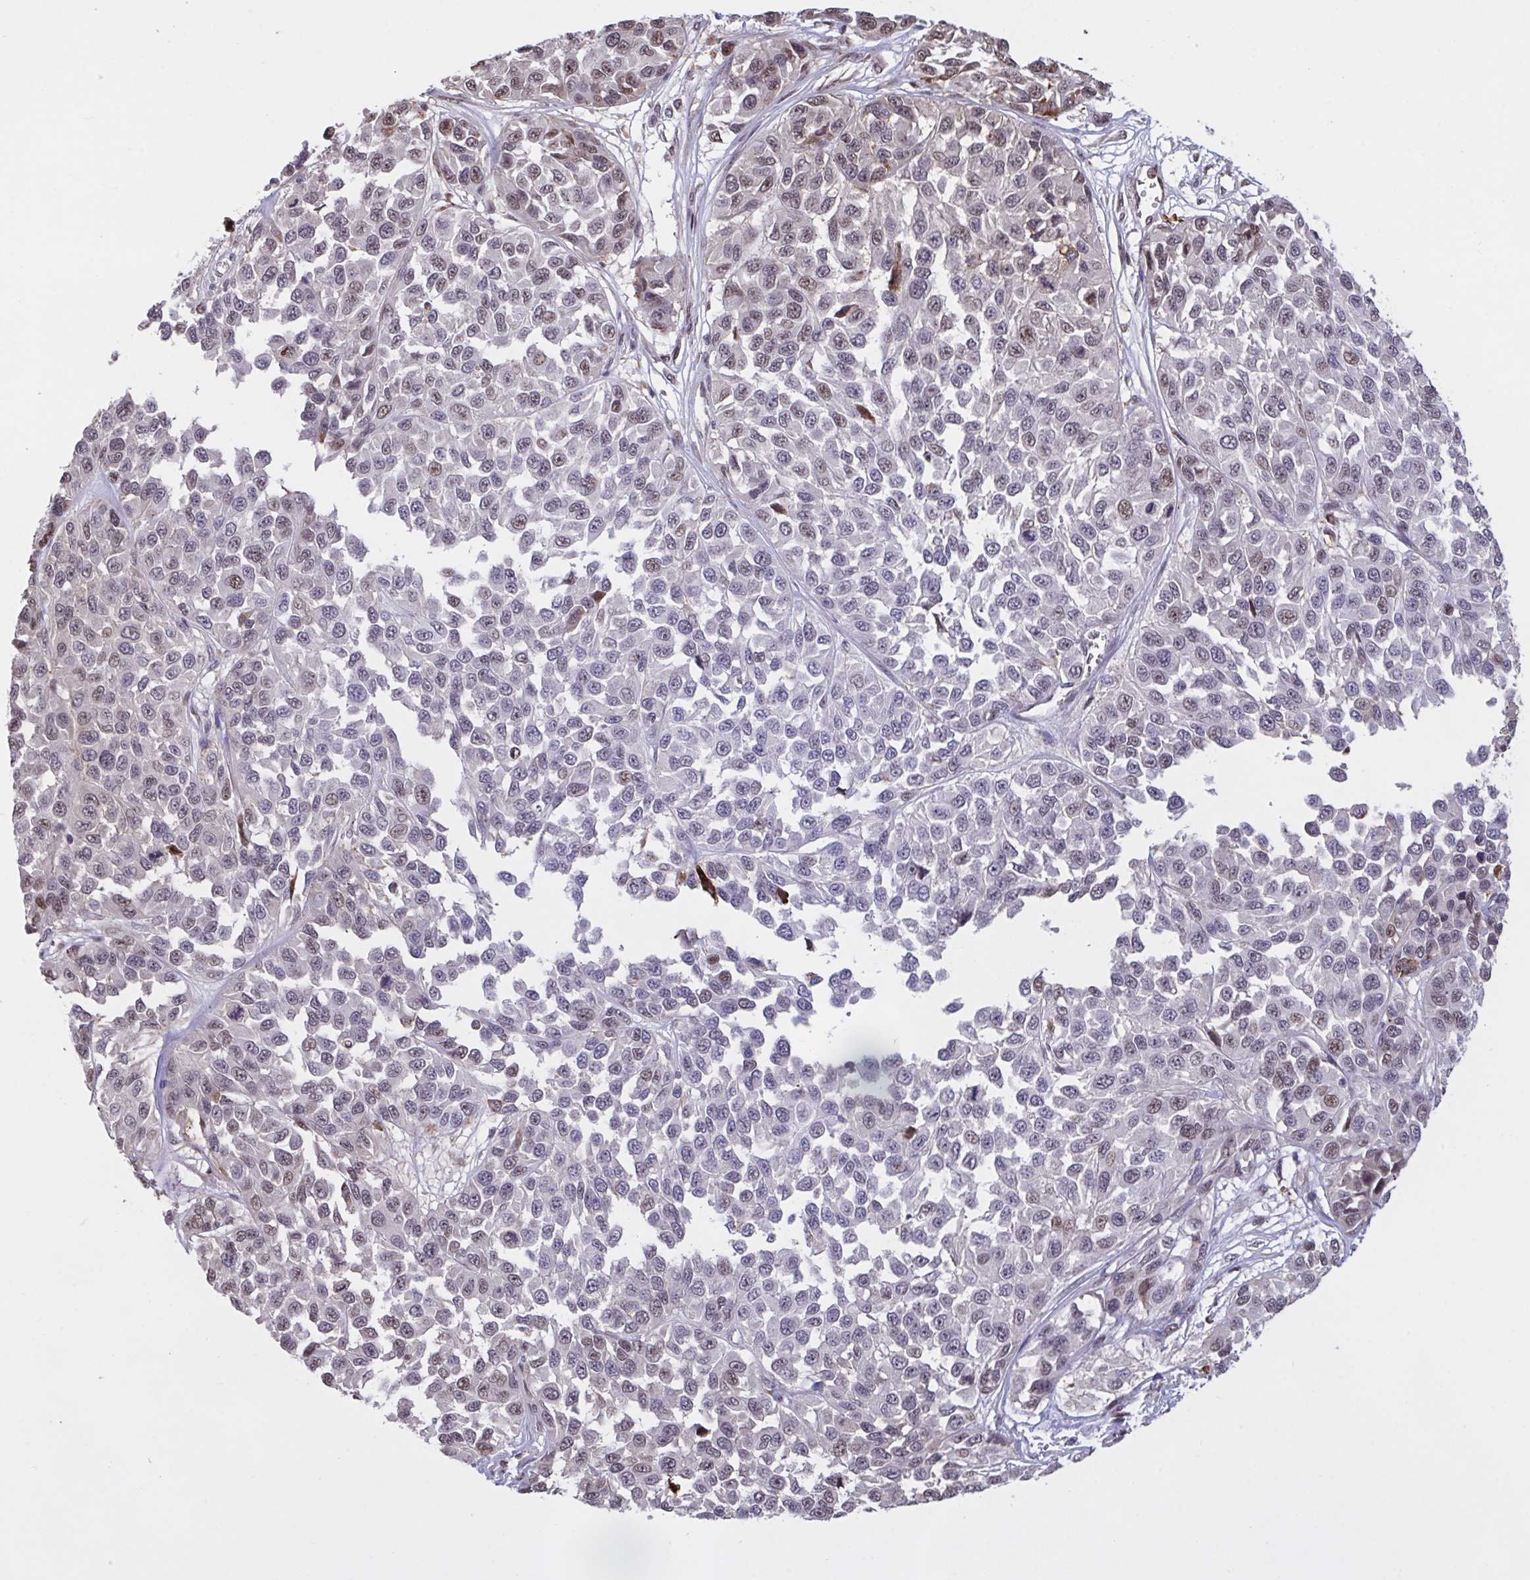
{"staining": {"intensity": "moderate", "quantity": "<25%", "location": "cytoplasmic/membranous,nuclear"}, "tissue": "melanoma", "cell_type": "Tumor cells", "image_type": "cancer", "snomed": [{"axis": "morphology", "description": "Malignant melanoma, NOS"}, {"axis": "topography", "description": "Skin"}], "caption": "Moderate cytoplasmic/membranous and nuclear staining is appreciated in approximately <25% of tumor cells in malignant melanoma. The protein of interest is stained brown, and the nuclei are stained in blue (DAB IHC with brightfield microscopy, high magnification).", "gene": "PELI2", "patient": {"sex": "male", "age": 62}}